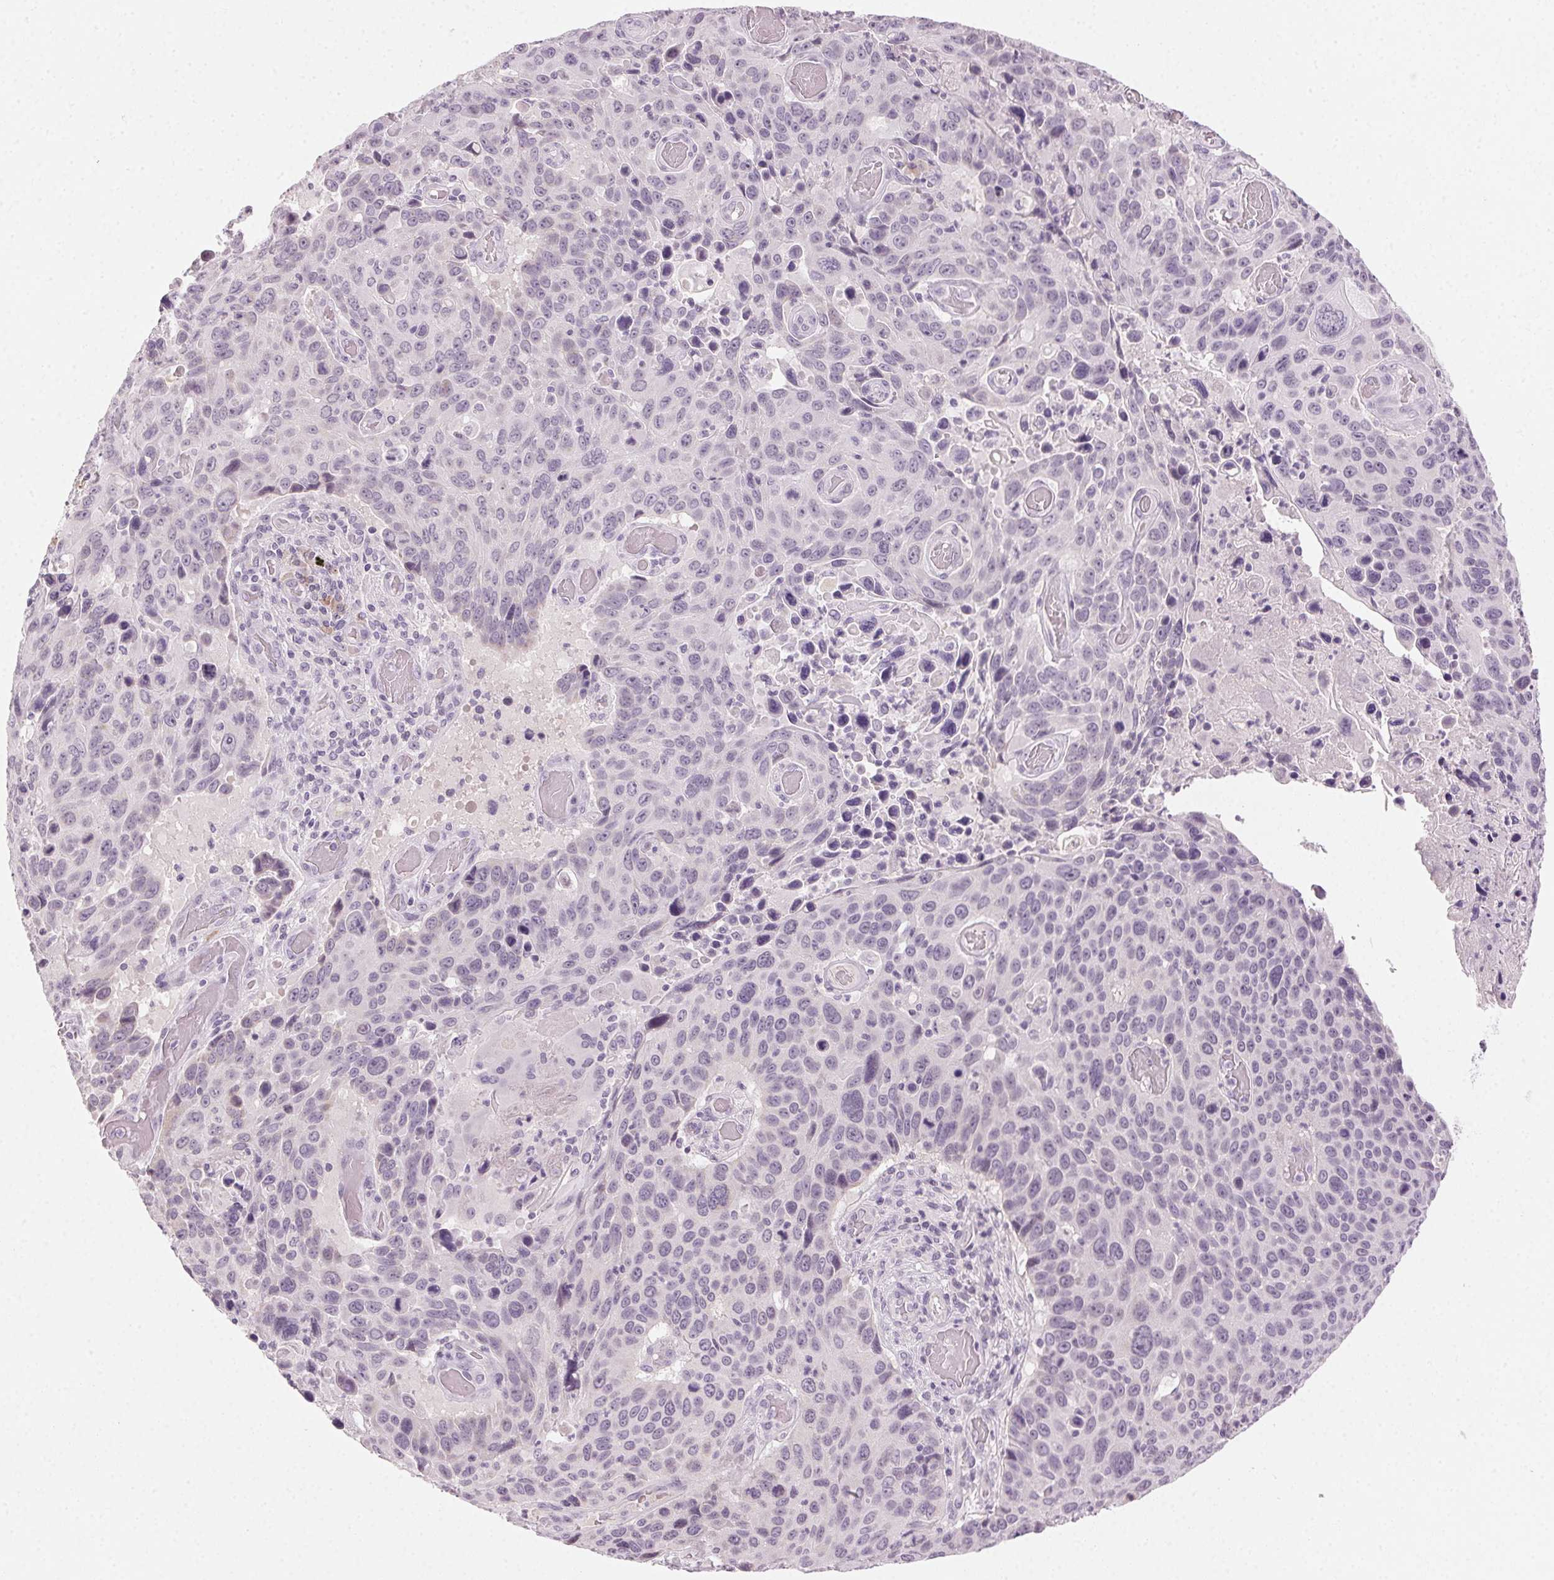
{"staining": {"intensity": "weak", "quantity": "<25%", "location": "cytoplasmic/membranous"}, "tissue": "lung cancer", "cell_type": "Tumor cells", "image_type": "cancer", "snomed": [{"axis": "morphology", "description": "Squamous cell carcinoma, NOS"}, {"axis": "topography", "description": "Lung"}], "caption": "The immunohistochemistry (IHC) micrograph has no significant staining in tumor cells of lung cancer tissue.", "gene": "HSF5", "patient": {"sex": "male", "age": 68}}